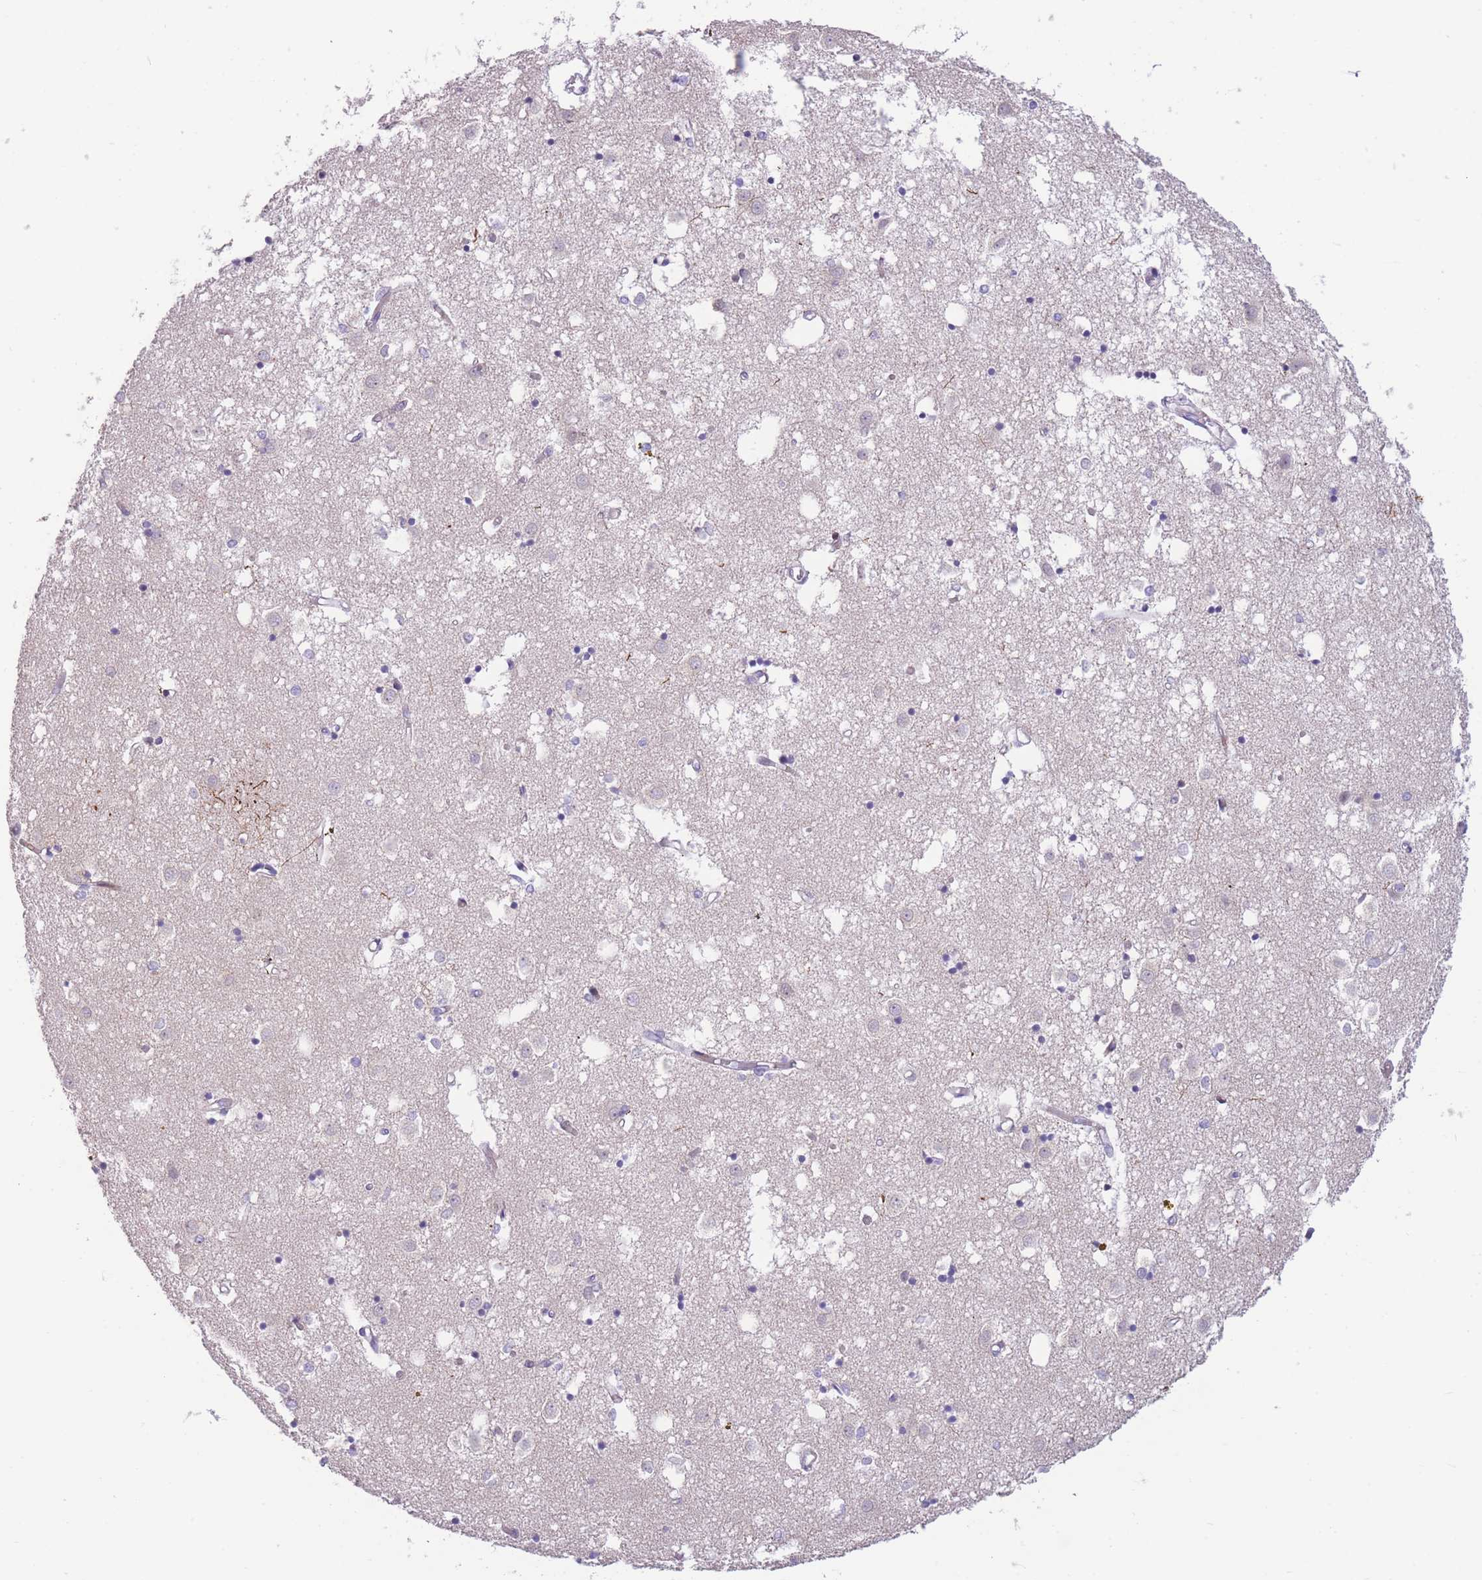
{"staining": {"intensity": "strong", "quantity": "<25%", "location": "cytoplasmic/membranous"}, "tissue": "caudate", "cell_type": "Glial cells", "image_type": "normal", "snomed": [{"axis": "morphology", "description": "Normal tissue, NOS"}, {"axis": "topography", "description": "Lateral ventricle wall"}], "caption": "Immunohistochemistry (IHC) staining of normal caudate, which exhibits medium levels of strong cytoplasmic/membranous positivity in approximately <25% of glial cells indicating strong cytoplasmic/membranous protein staining. The staining was performed using DAB (3,3'-diaminobenzidine) (brown) for protein detection and nuclei were counterstained in hematoxylin (blue).", "gene": "SHCBP1", "patient": {"sex": "male", "age": 70}}